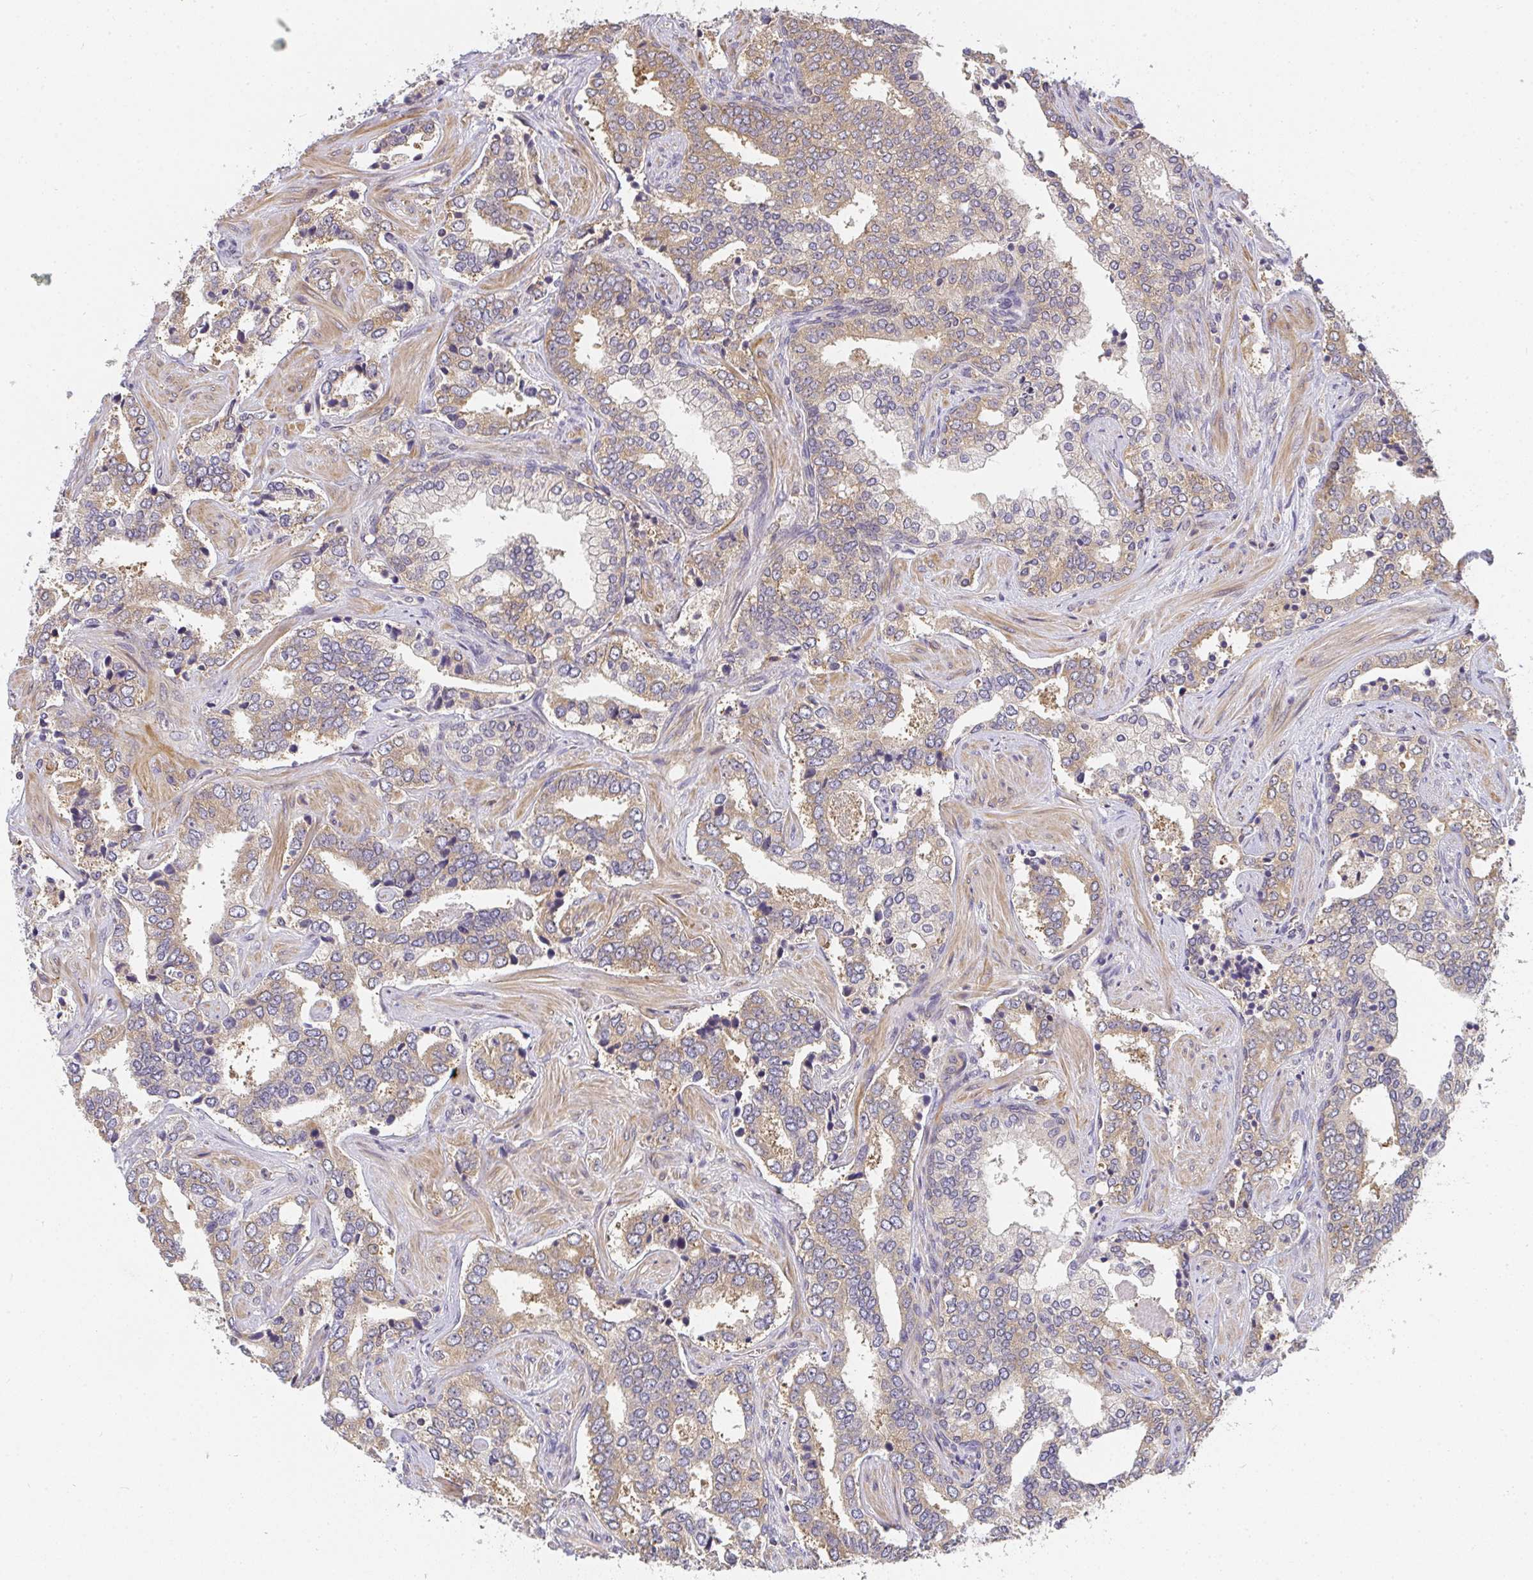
{"staining": {"intensity": "moderate", "quantity": ">75%", "location": "cytoplasmic/membranous"}, "tissue": "prostate cancer", "cell_type": "Tumor cells", "image_type": "cancer", "snomed": [{"axis": "morphology", "description": "Adenocarcinoma, High grade"}, {"axis": "topography", "description": "Prostate"}], "caption": "This is an image of immunohistochemistry staining of prostate adenocarcinoma (high-grade), which shows moderate staining in the cytoplasmic/membranous of tumor cells.", "gene": "SLC35B3", "patient": {"sex": "male", "age": 60}}